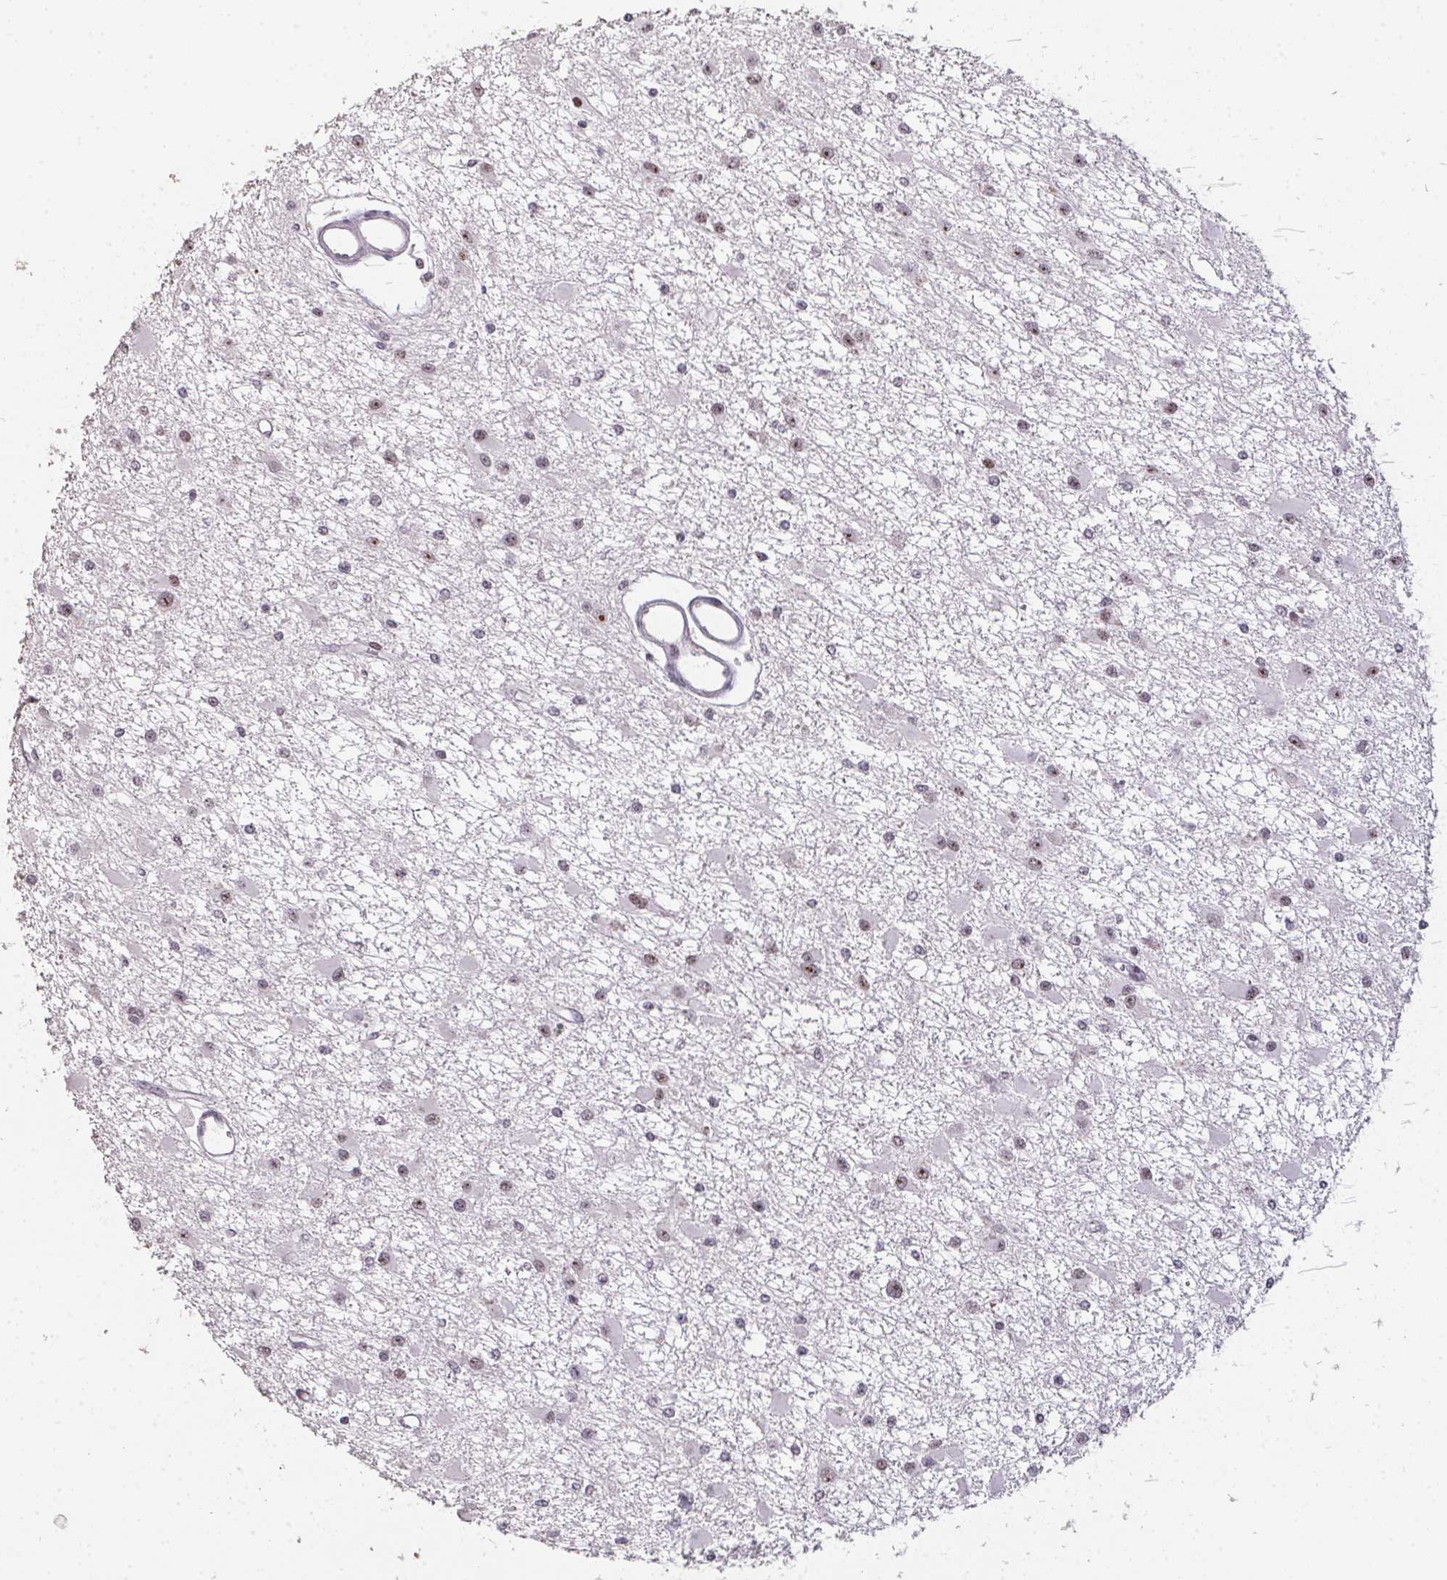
{"staining": {"intensity": "moderate", "quantity": "25%-75%", "location": "nuclear"}, "tissue": "glioma", "cell_type": "Tumor cells", "image_type": "cancer", "snomed": [{"axis": "morphology", "description": "Glioma, malignant, High grade"}, {"axis": "topography", "description": "Brain"}], "caption": "Immunohistochemistry (DAB (3,3'-diaminobenzidine)) staining of high-grade glioma (malignant) displays moderate nuclear protein positivity in approximately 25%-75% of tumor cells.", "gene": "ZNF800", "patient": {"sex": "male", "age": 54}}